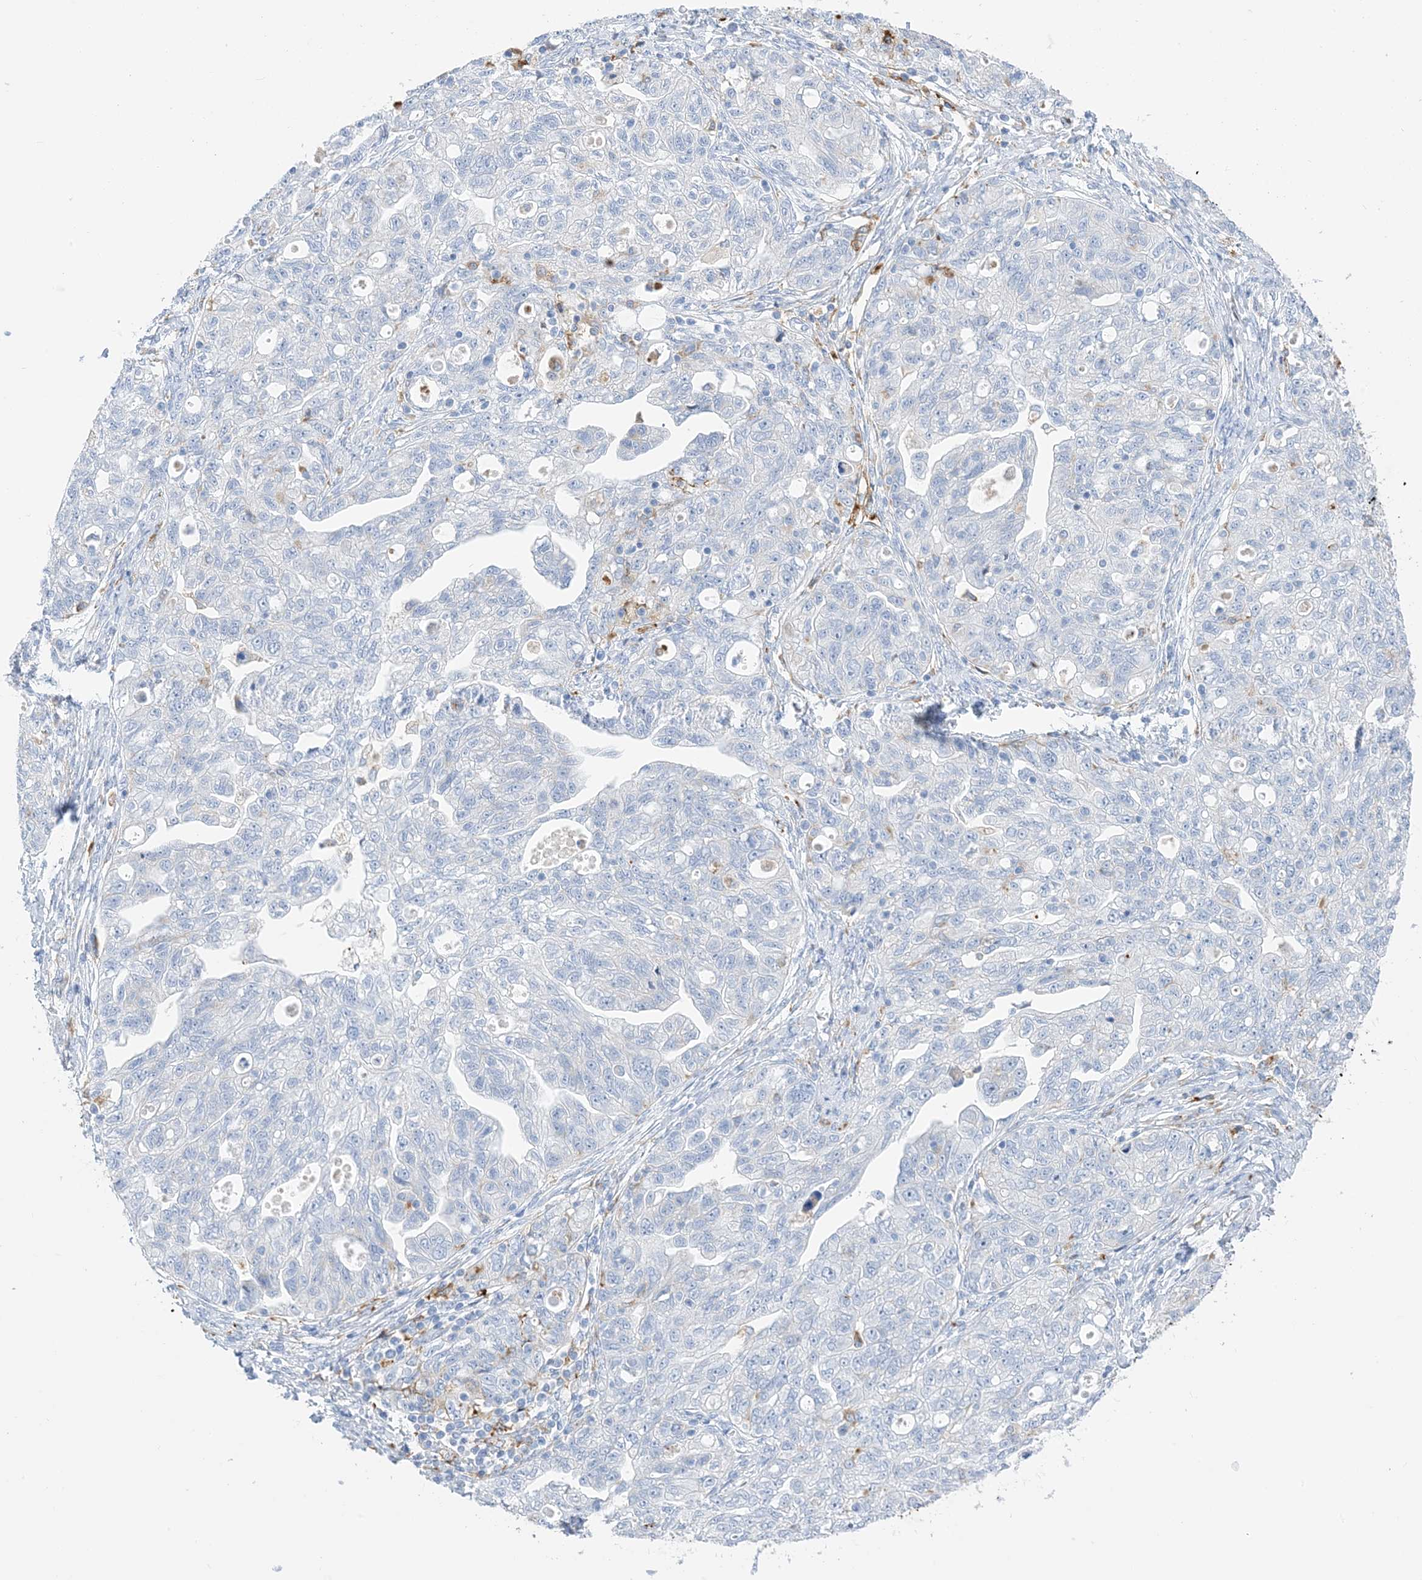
{"staining": {"intensity": "negative", "quantity": "none", "location": "none"}, "tissue": "ovarian cancer", "cell_type": "Tumor cells", "image_type": "cancer", "snomed": [{"axis": "morphology", "description": "Carcinoma, NOS"}, {"axis": "morphology", "description": "Cystadenocarcinoma, serous, NOS"}, {"axis": "topography", "description": "Ovary"}], "caption": "An immunohistochemistry (IHC) image of carcinoma (ovarian) is shown. There is no staining in tumor cells of carcinoma (ovarian).", "gene": "DPH3", "patient": {"sex": "female", "age": 69}}